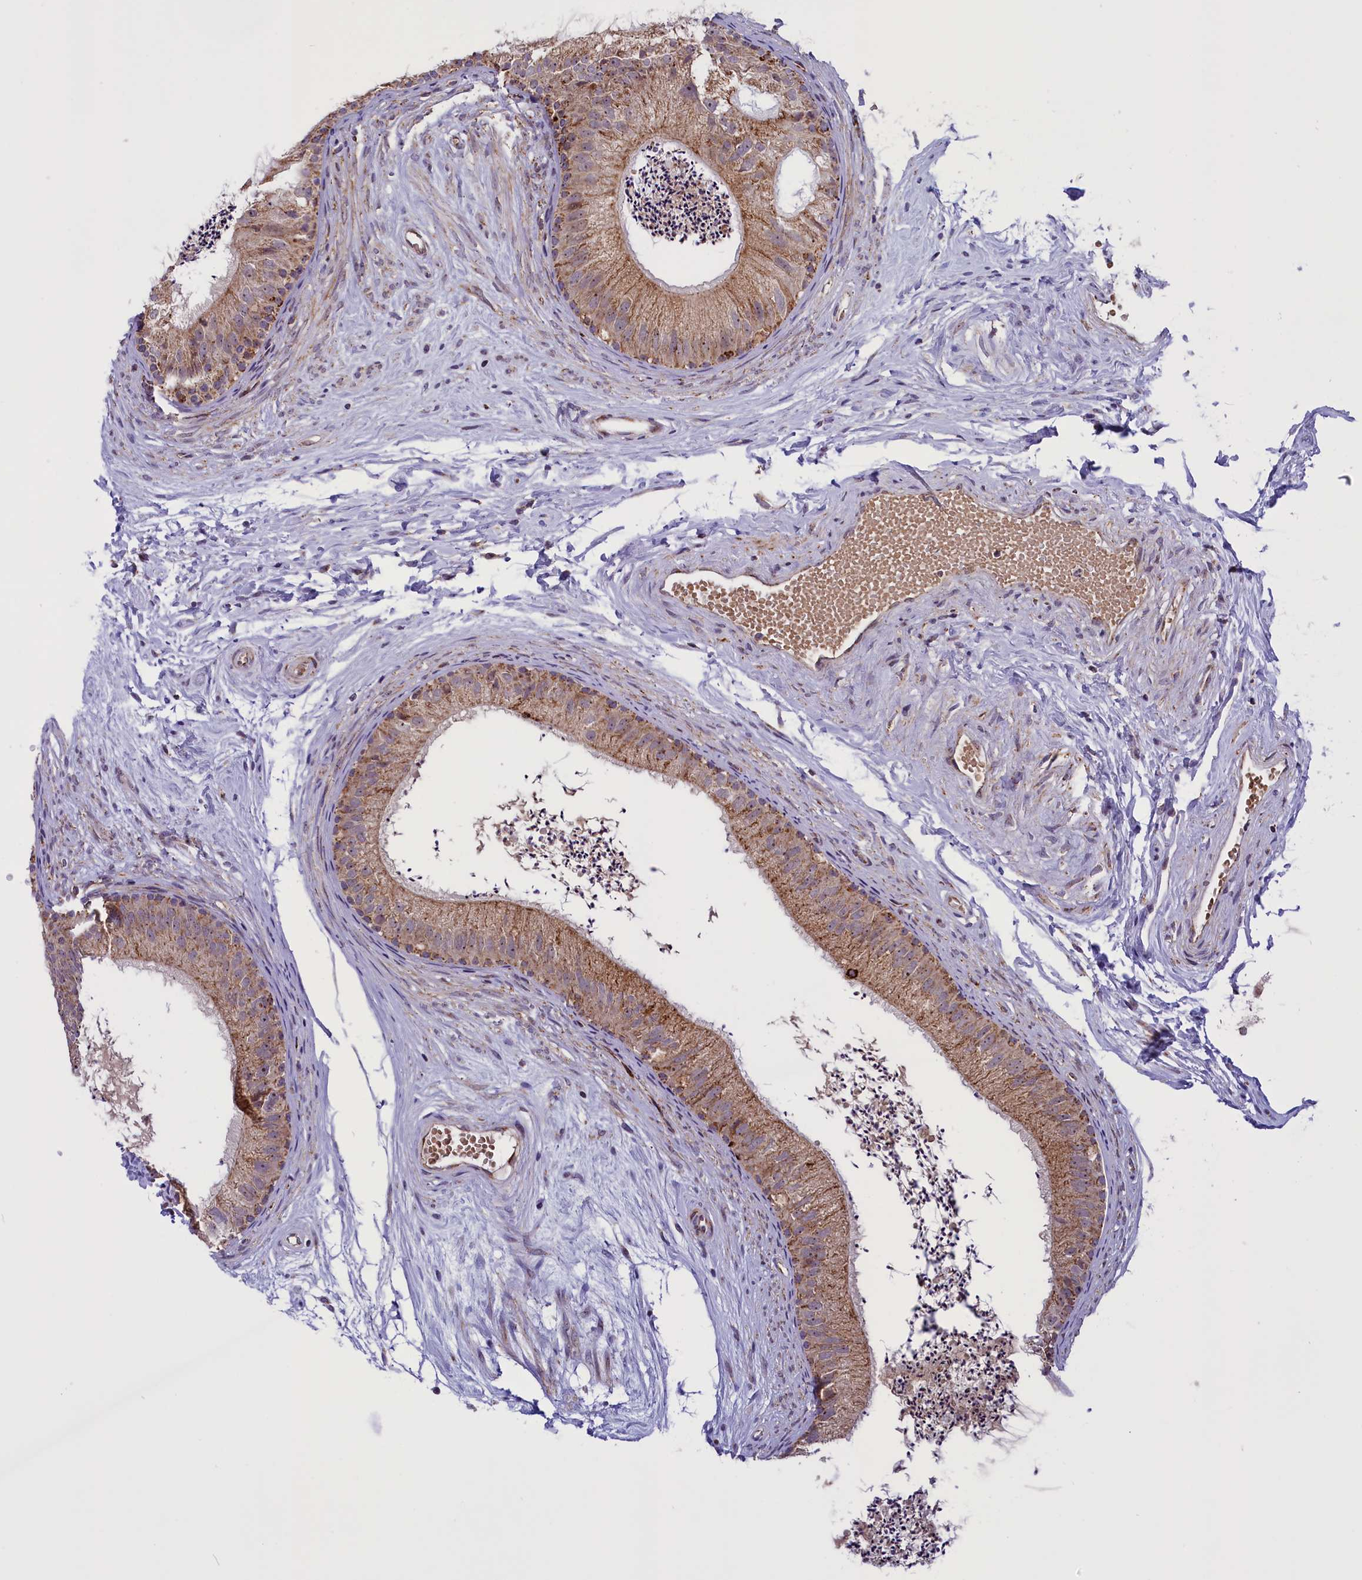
{"staining": {"intensity": "moderate", "quantity": ">75%", "location": "cytoplasmic/membranous"}, "tissue": "epididymis", "cell_type": "Glandular cells", "image_type": "normal", "snomed": [{"axis": "morphology", "description": "Normal tissue, NOS"}, {"axis": "topography", "description": "Epididymis"}], "caption": "Unremarkable epididymis was stained to show a protein in brown. There is medium levels of moderate cytoplasmic/membranous staining in about >75% of glandular cells.", "gene": "NDUFS5", "patient": {"sex": "male", "age": 56}}